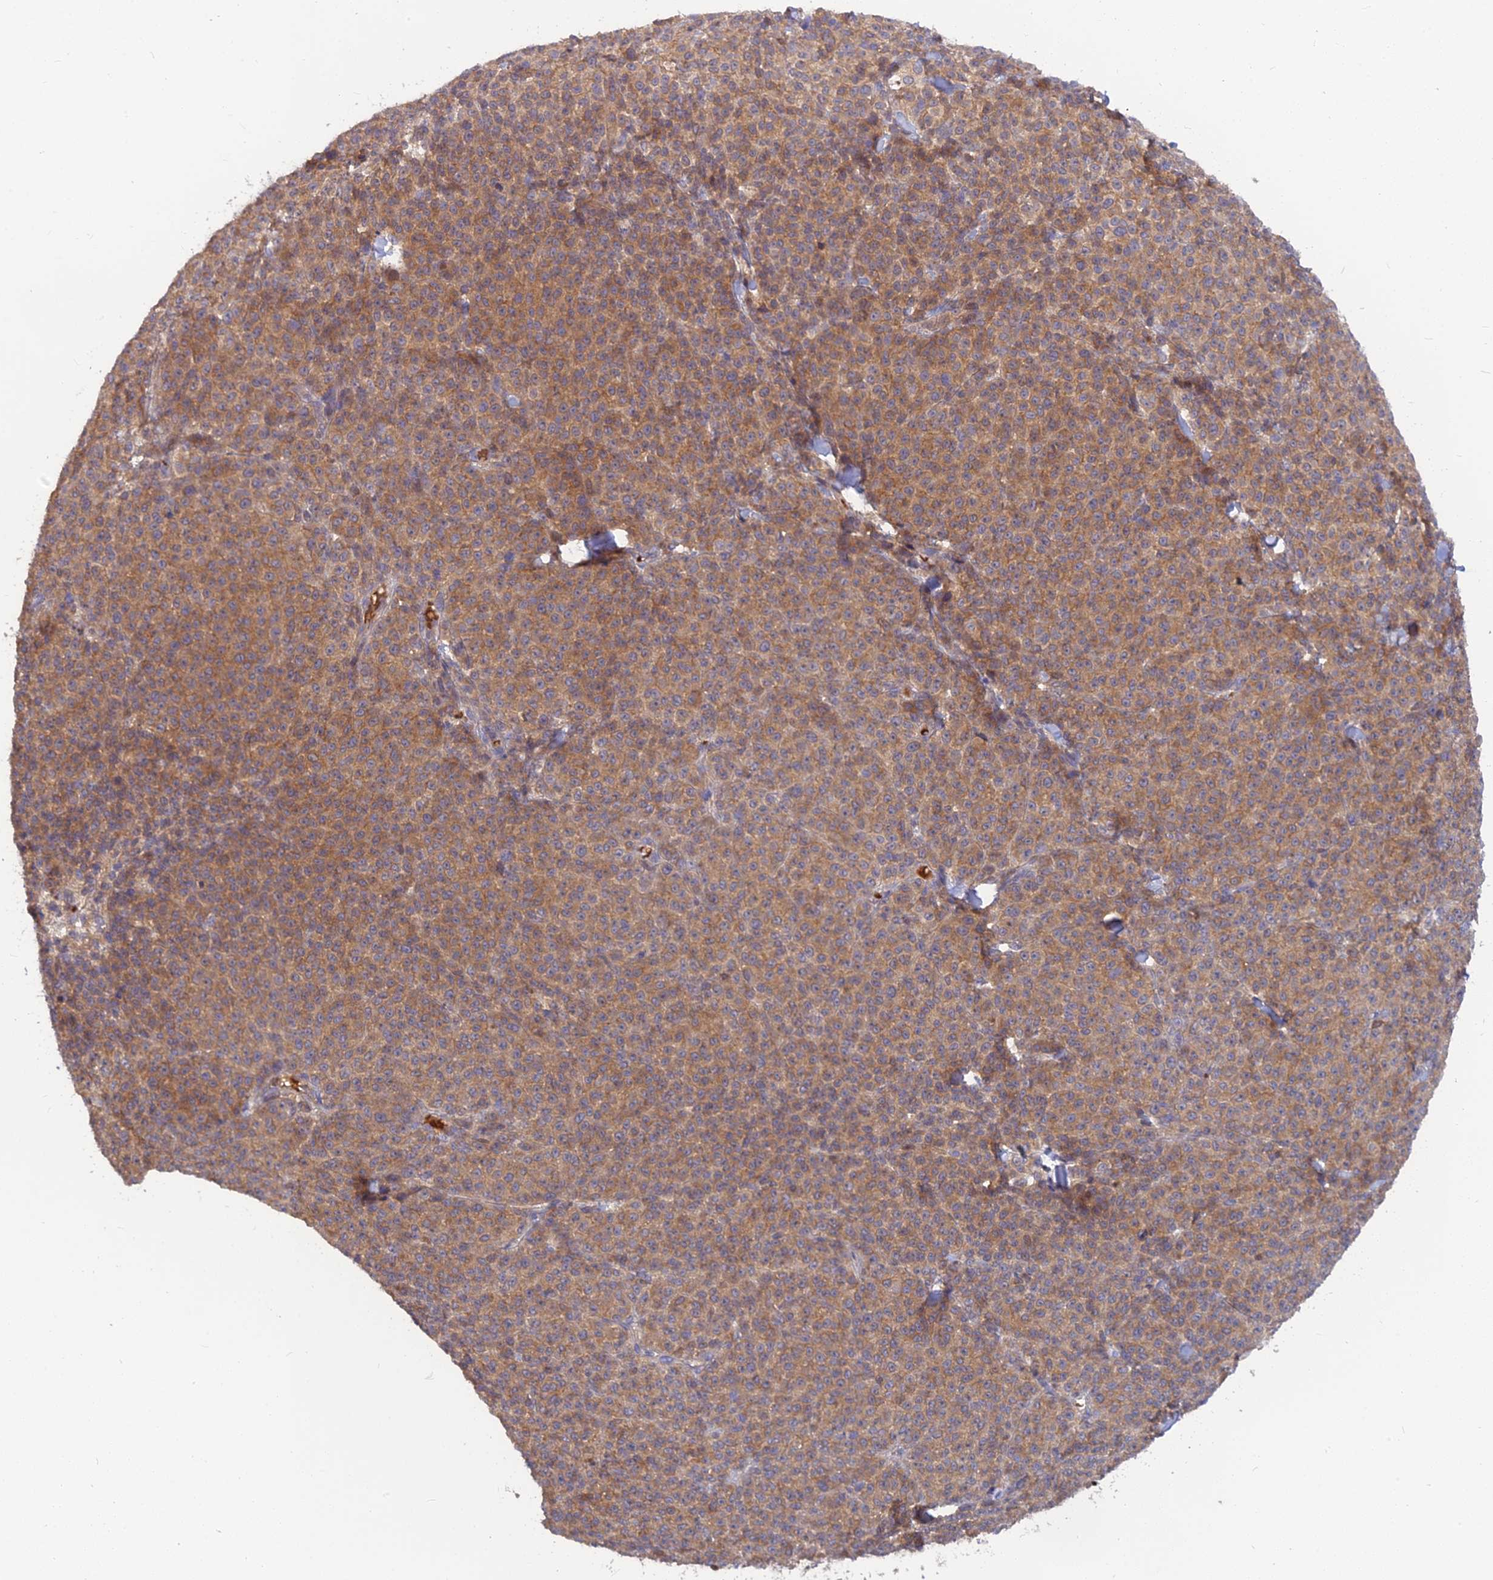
{"staining": {"intensity": "weak", "quantity": ">75%", "location": "cytoplasmic/membranous"}, "tissue": "melanoma", "cell_type": "Tumor cells", "image_type": "cancer", "snomed": [{"axis": "morphology", "description": "Normal tissue, NOS"}, {"axis": "morphology", "description": "Malignant melanoma, NOS"}, {"axis": "topography", "description": "Skin"}], "caption": "Human malignant melanoma stained with a brown dye demonstrates weak cytoplasmic/membranous positive staining in approximately >75% of tumor cells.", "gene": "FAM151B", "patient": {"sex": "female", "age": 34}}